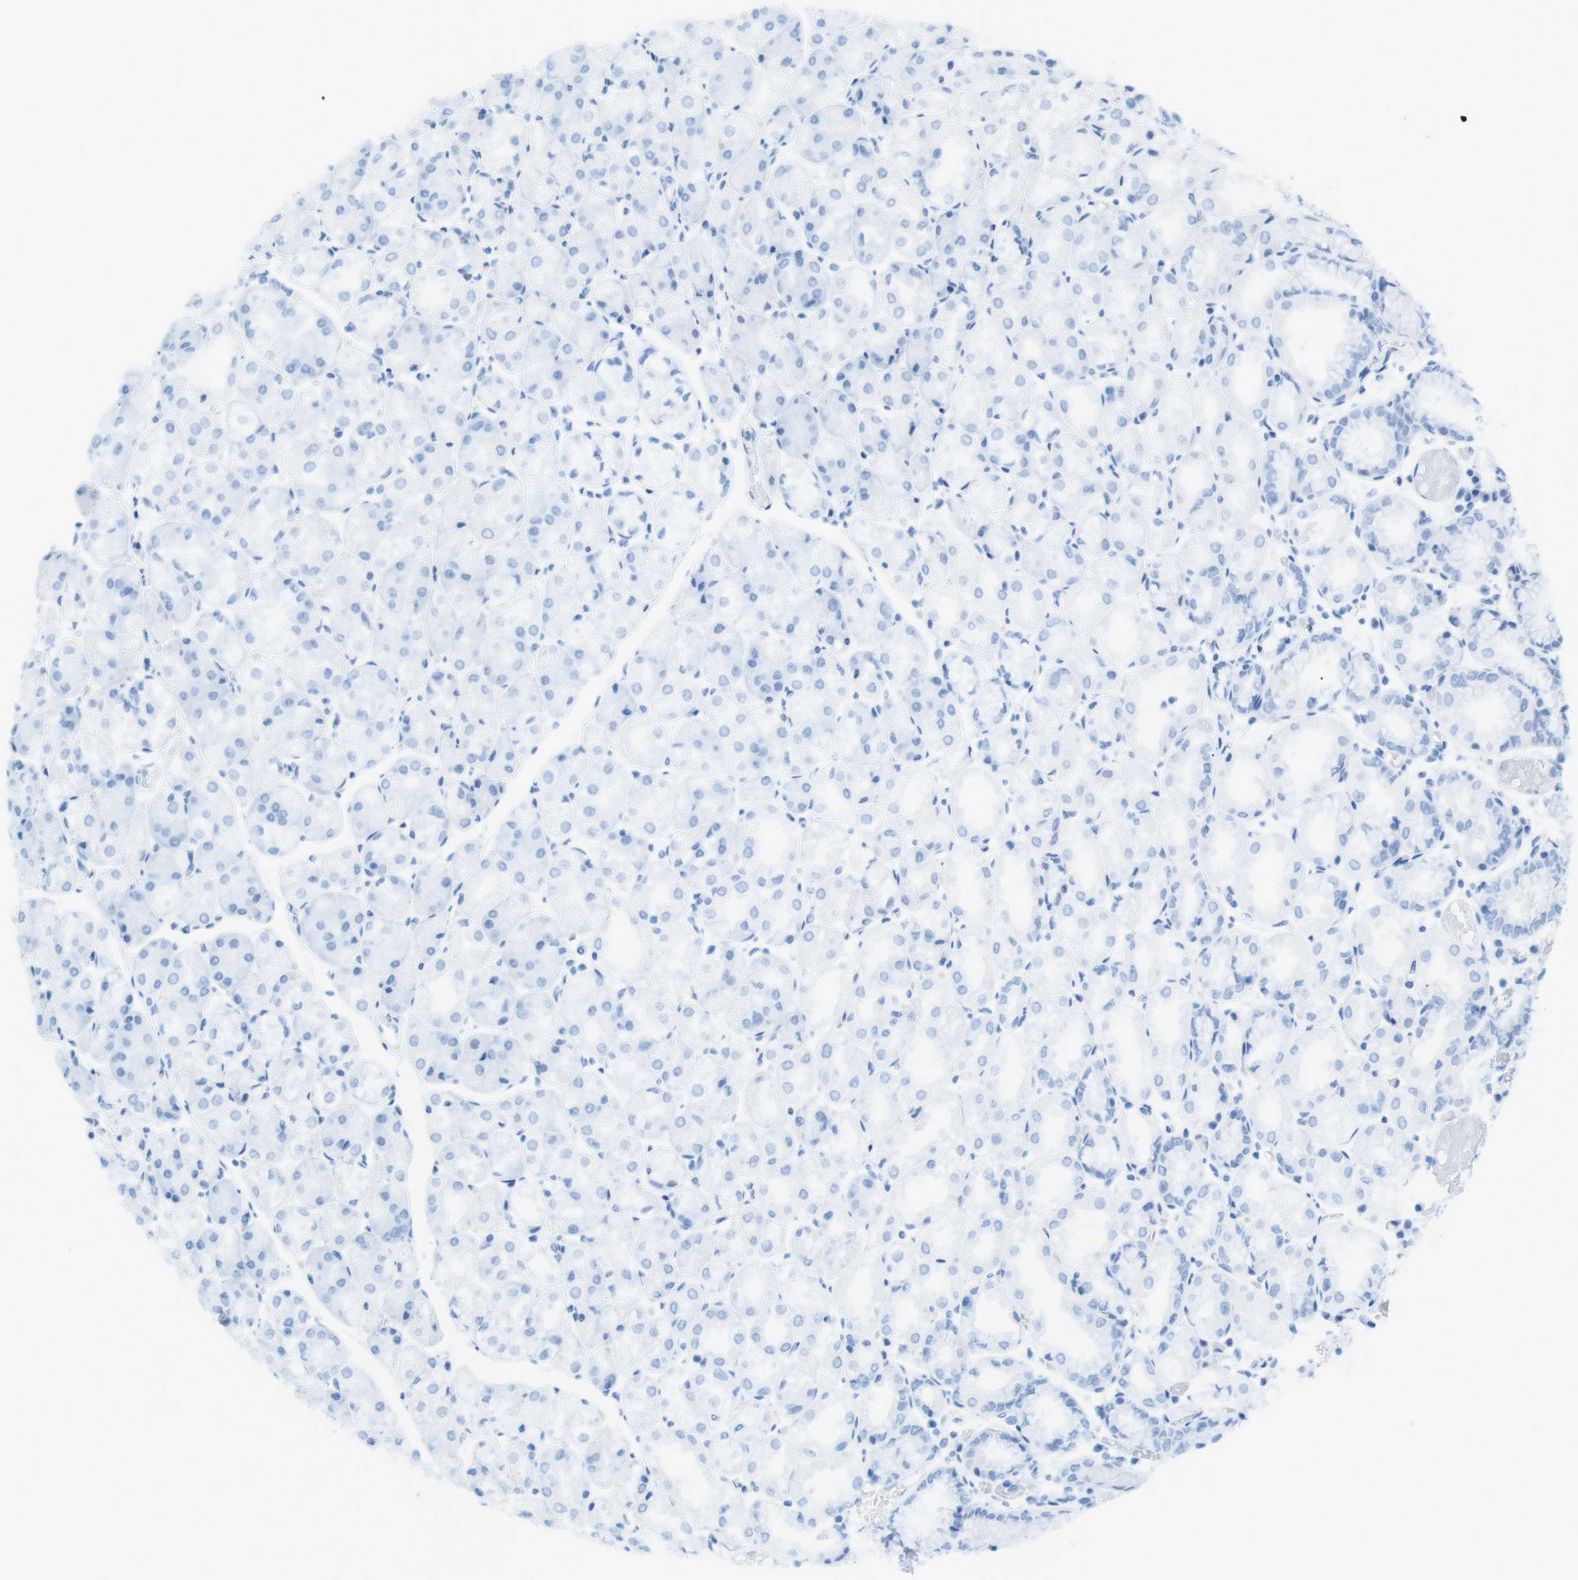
{"staining": {"intensity": "negative", "quantity": "none", "location": "none"}, "tissue": "stomach", "cell_type": "Glandular cells", "image_type": "normal", "snomed": [{"axis": "morphology", "description": "Normal tissue, NOS"}, {"axis": "topography", "description": "Stomach, upper"}], "caption": "DAB (3,3'-diaminobenzidine) immunohistochemical staining of benign human stomach reveals no significant positivity in glandular cells. Brightfield microscopy of immunohistochemistry stained with DAB (brown) and hematoxylin (blue), captured at high magnification.", "gene": "SALL4", "patient": {"sex": "male", "age": 72}}